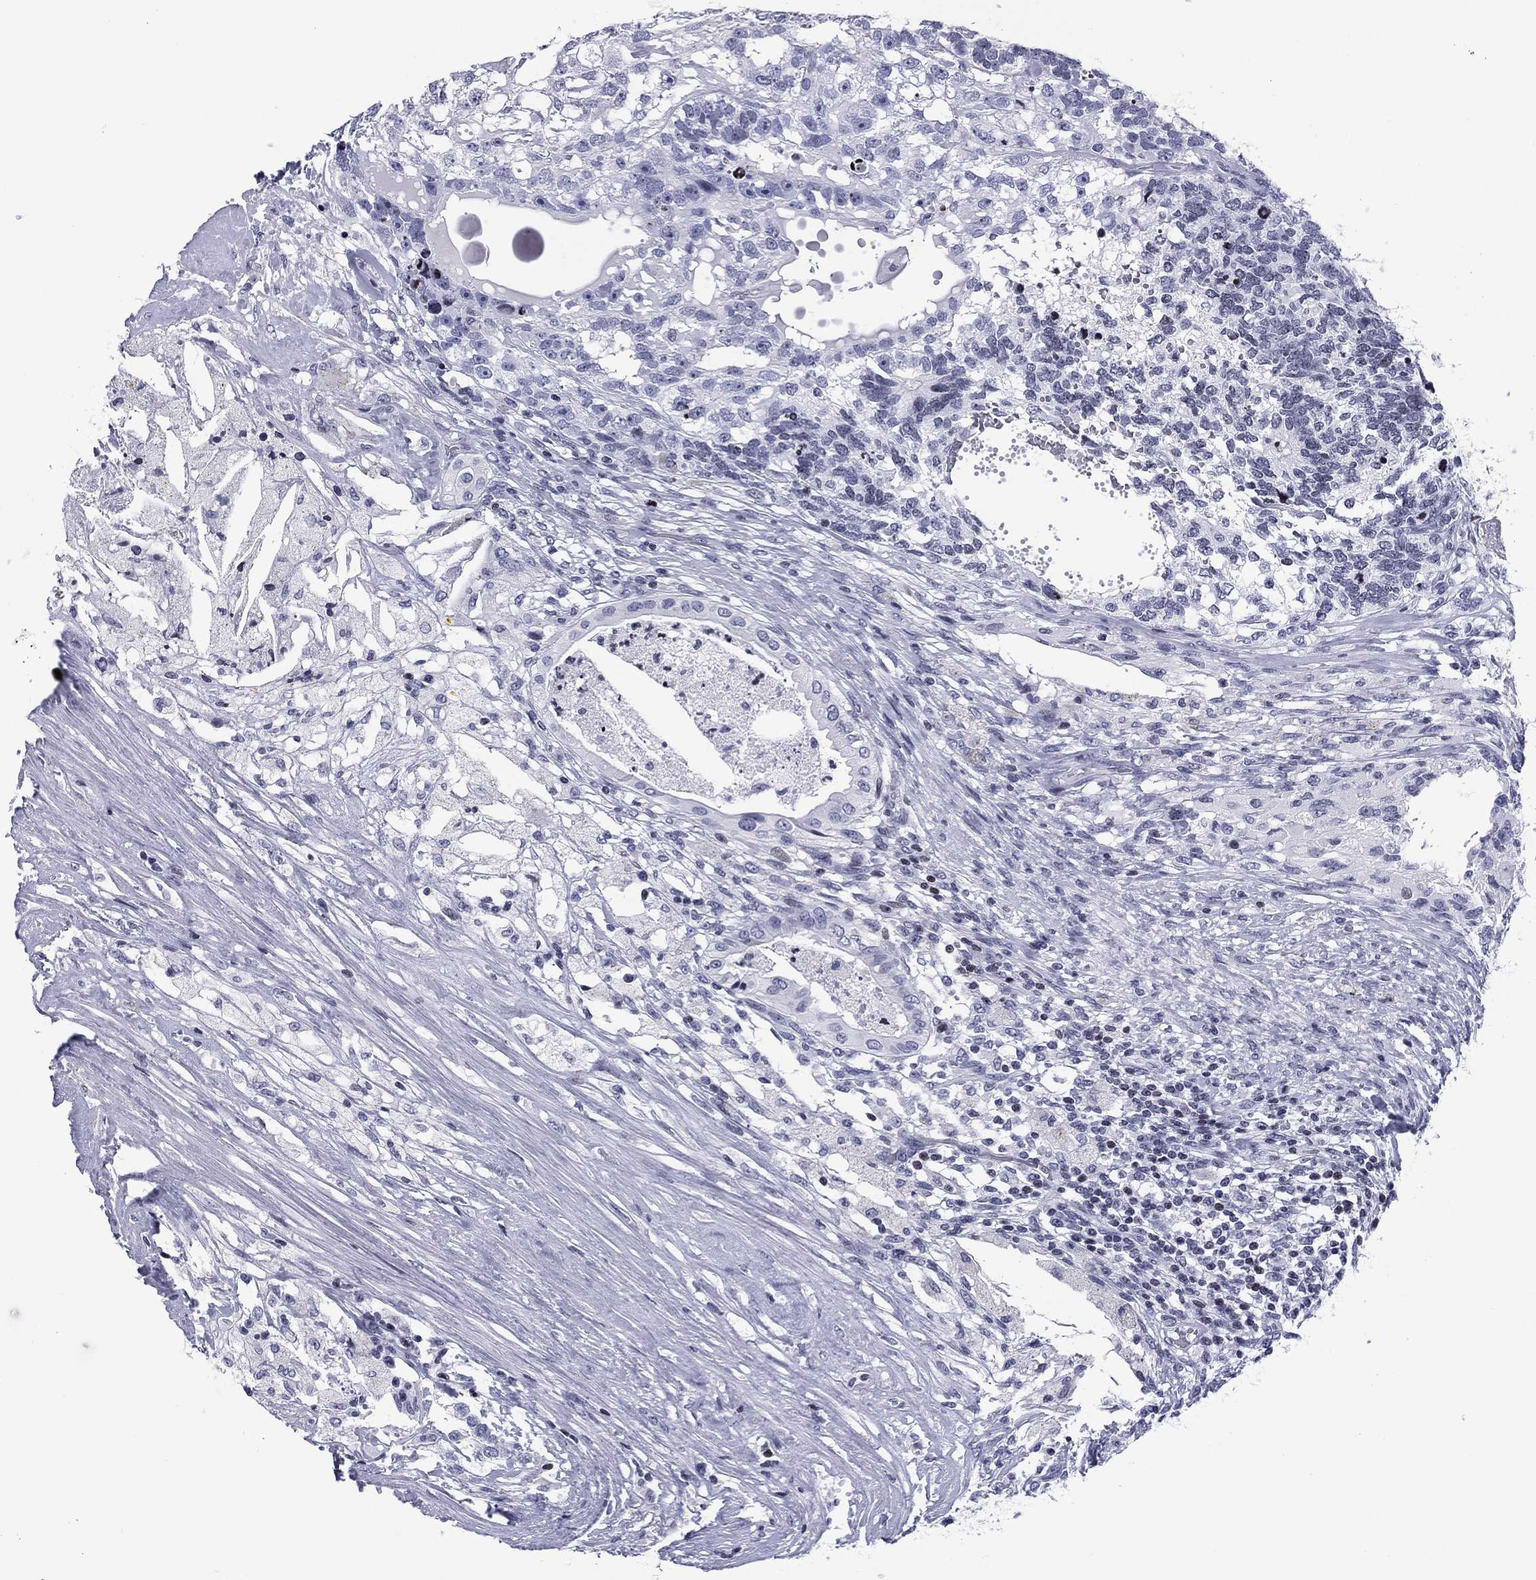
{"staining": {"intensity": "negative", "quantity": "none", "location": "none"}, "tissue": "testis cancer", "cell_type": "Tumor cells", "image_type": "cancer", "snomed": [{"axis": "morphology", "description": "Seminoma, NOS"}, {"axis": "morphology", "description": "Carcinoma, Embryonal, NOS"}, {"axis": "topography", "description": "Testis"}], "caption": "Human testis cancer stained for a protein using immunohistochemistry displays no positivity in tumor cells.", "gene": "CCDC144A", "patient": {"sex": "male", "age": 41}}